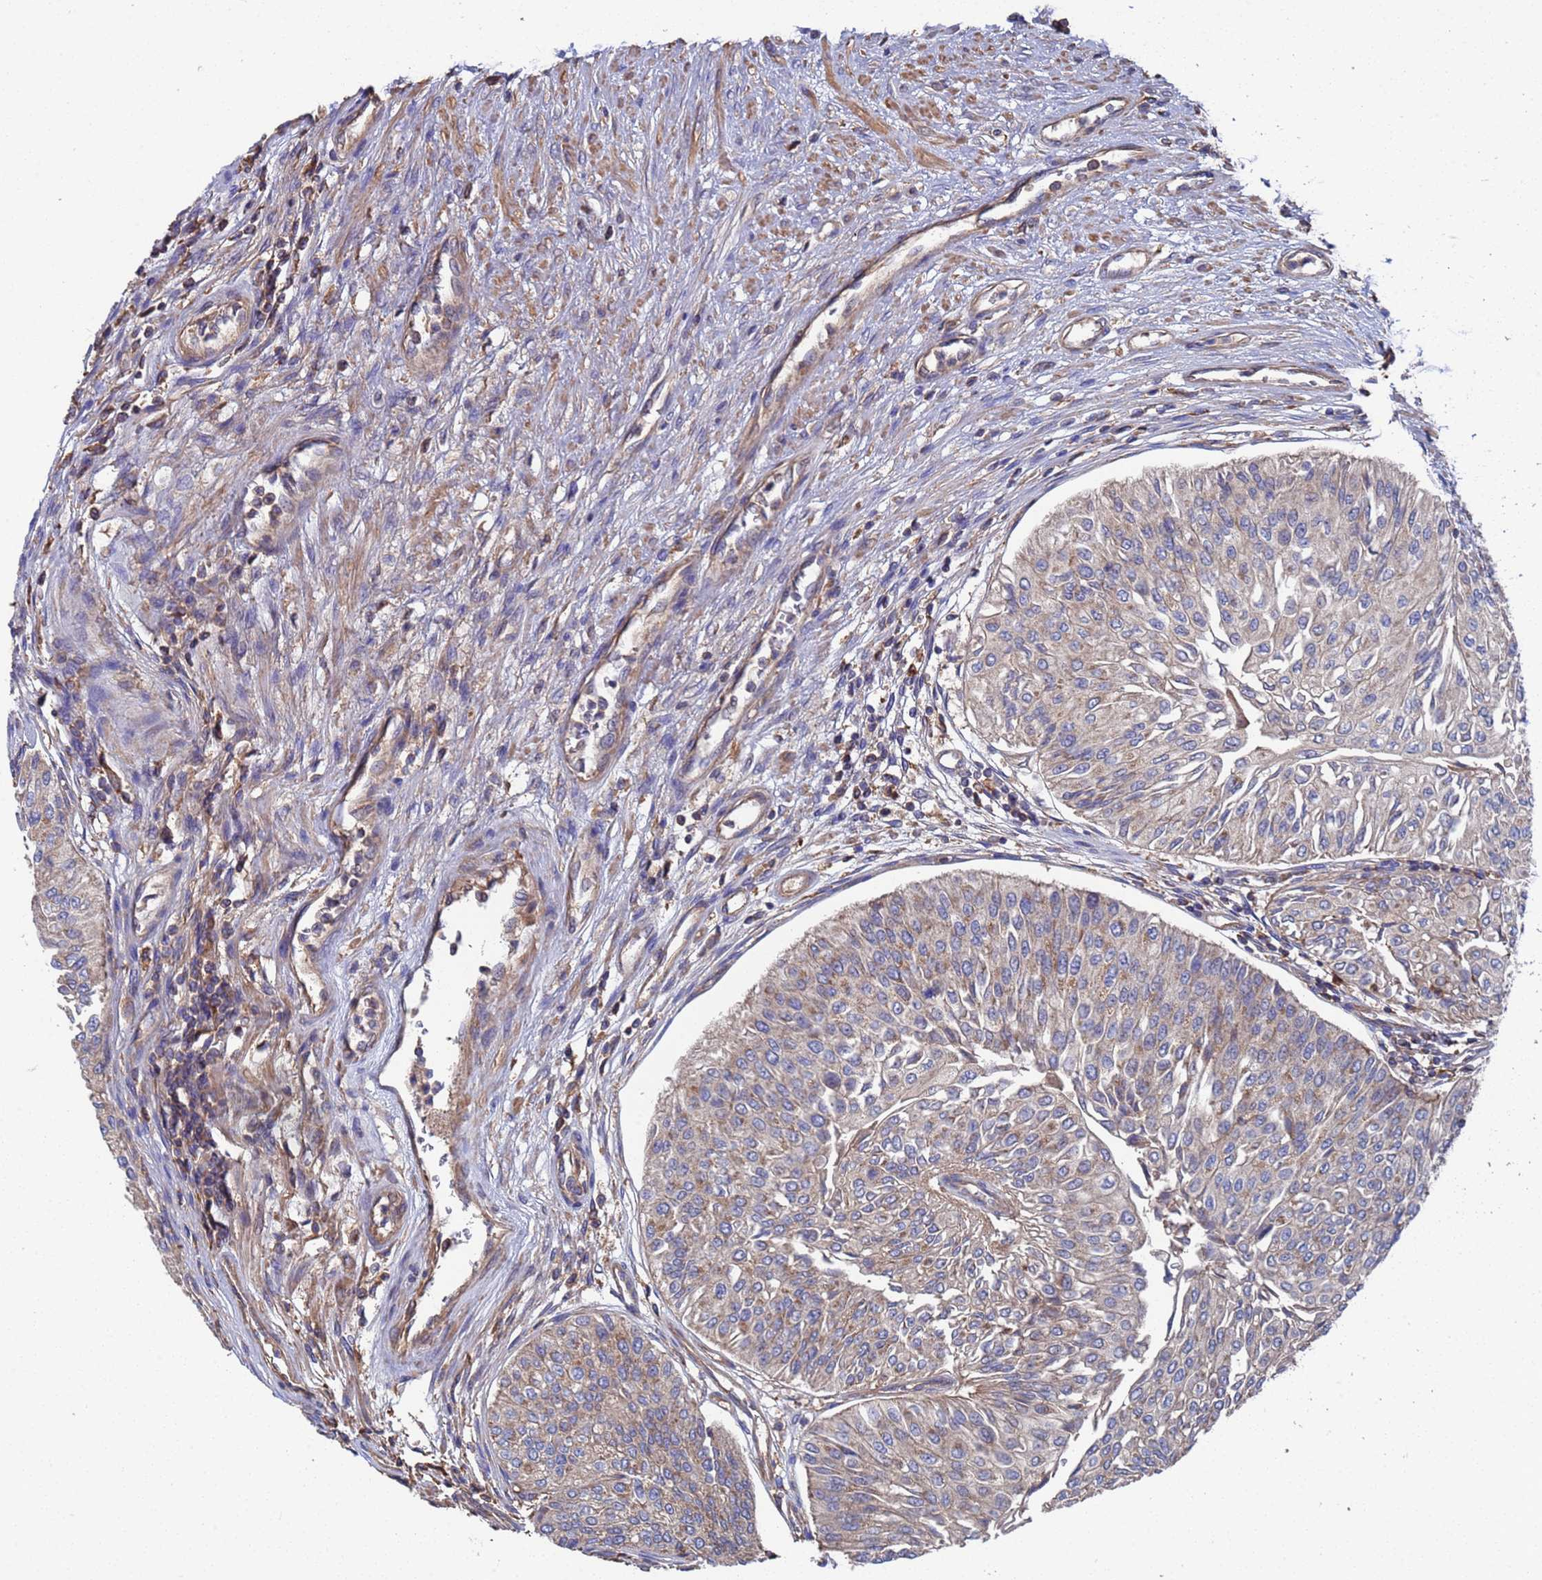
{"staining": {"intensity": "weak", "quantity": "25%-75%", "location": "cytoplasmic/membranous"}, "tissue": "urothelial cancer", "cell_type": "Tumor cells", "image_type": "cancer", "snomed": [{"axis": "morphology", "description": "Urothelial carcinoma, Low grade"}, {"axis": "topography", "description": "Urinary bladder"}], "caption": "Brown immunohistochemical staining in low-grade urothelial carcinoma shows weak cytoplasmic/membranous positivity in approximately 25%-75% of tumor cells.", "gene": "PYCR1", "patient": {"sex": "male", "age": 67}}